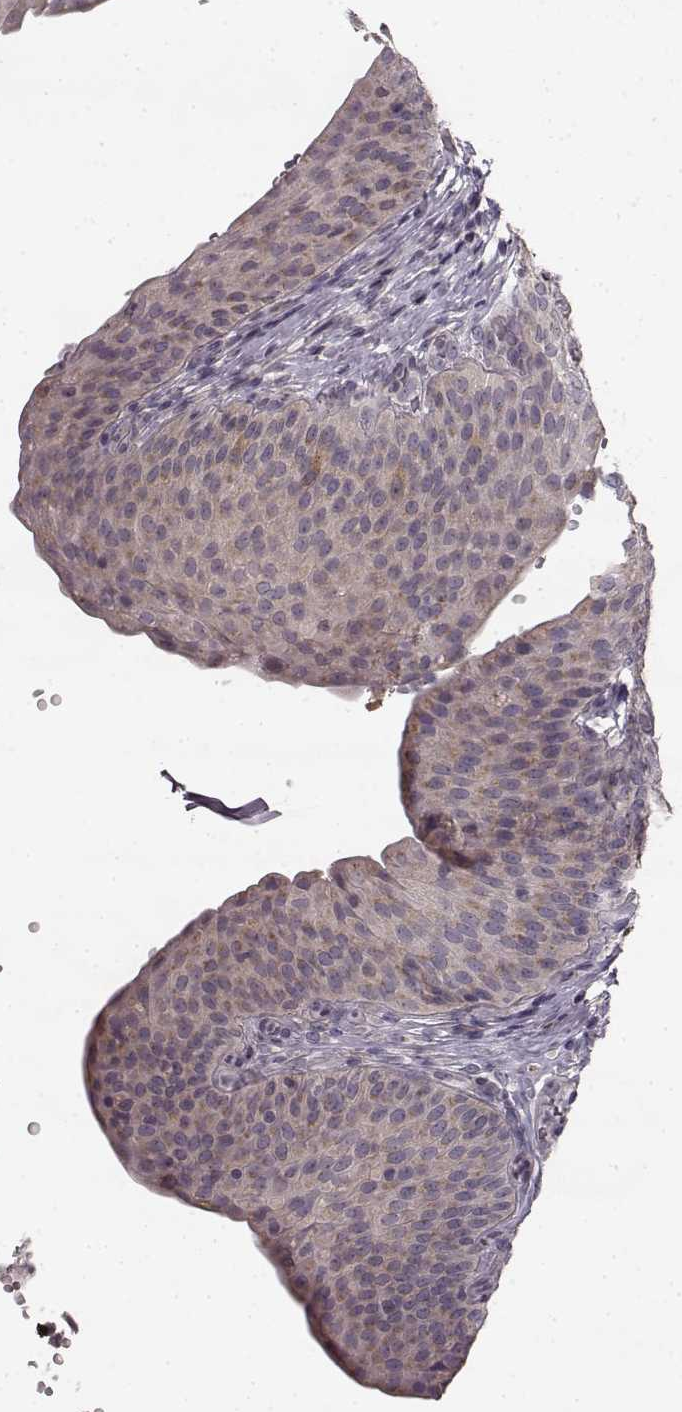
{"staining": {"intensity": "weak", "quantity": "25%-75%", "location": "cytoplasmic/membranous"}, "tissue": "urinary bladder", "cell_type": "Urothelial cells", "image_type": "normal", "snomed": [{"axis": "morphology", "description": "Normal tissue, NOS"}, {"axis": "topography", "description": "Urinary bladder"}], "caption": "Urinary bladder stained with IHC reveals weak cytoplasmic/membranous expression in approximately 25%-75% of urothelial cells.", "gene": "HMMR", "patient": {"sex": "male", "age": 66}}